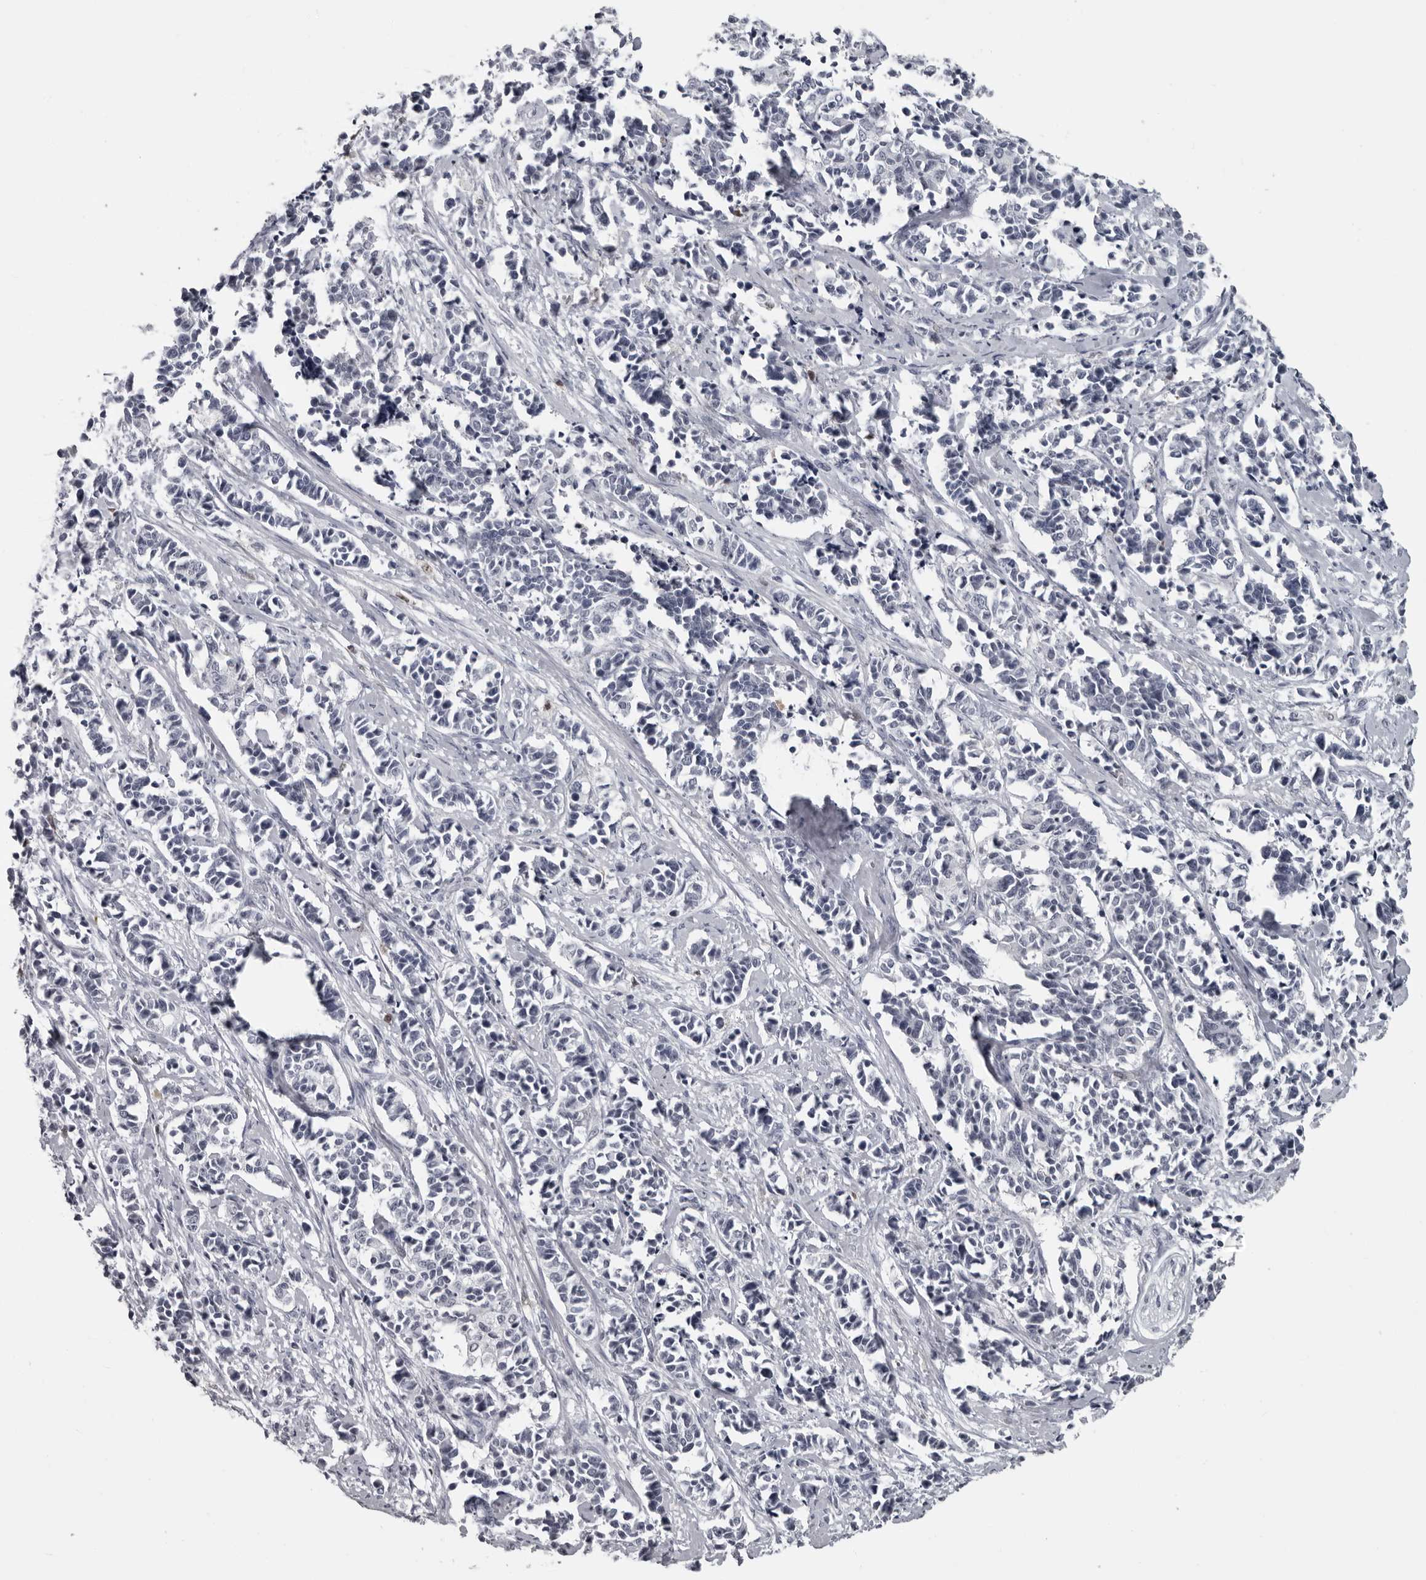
{"staining": {"intensity": "negative", "quantity": "none", "location": "none"}, "tissue": "cervical cancer", "cell_type": "Tumor cells", "image_type": "cancer", "snomed": [{"axis": "morphology", "description": "Normal tissue, NOS"}, {"axis": "morphology", "description": "Squamous cell carcinoma, NOS"}, {"axis": "topography", "description": "Cervix"}], "caption": "Squamous cell carcinoma (cervical) stained for a protein using IHC reveals no expression tumor cells.", "gene": "LZIC", "patient": {"sex": "female", "age": 35}}